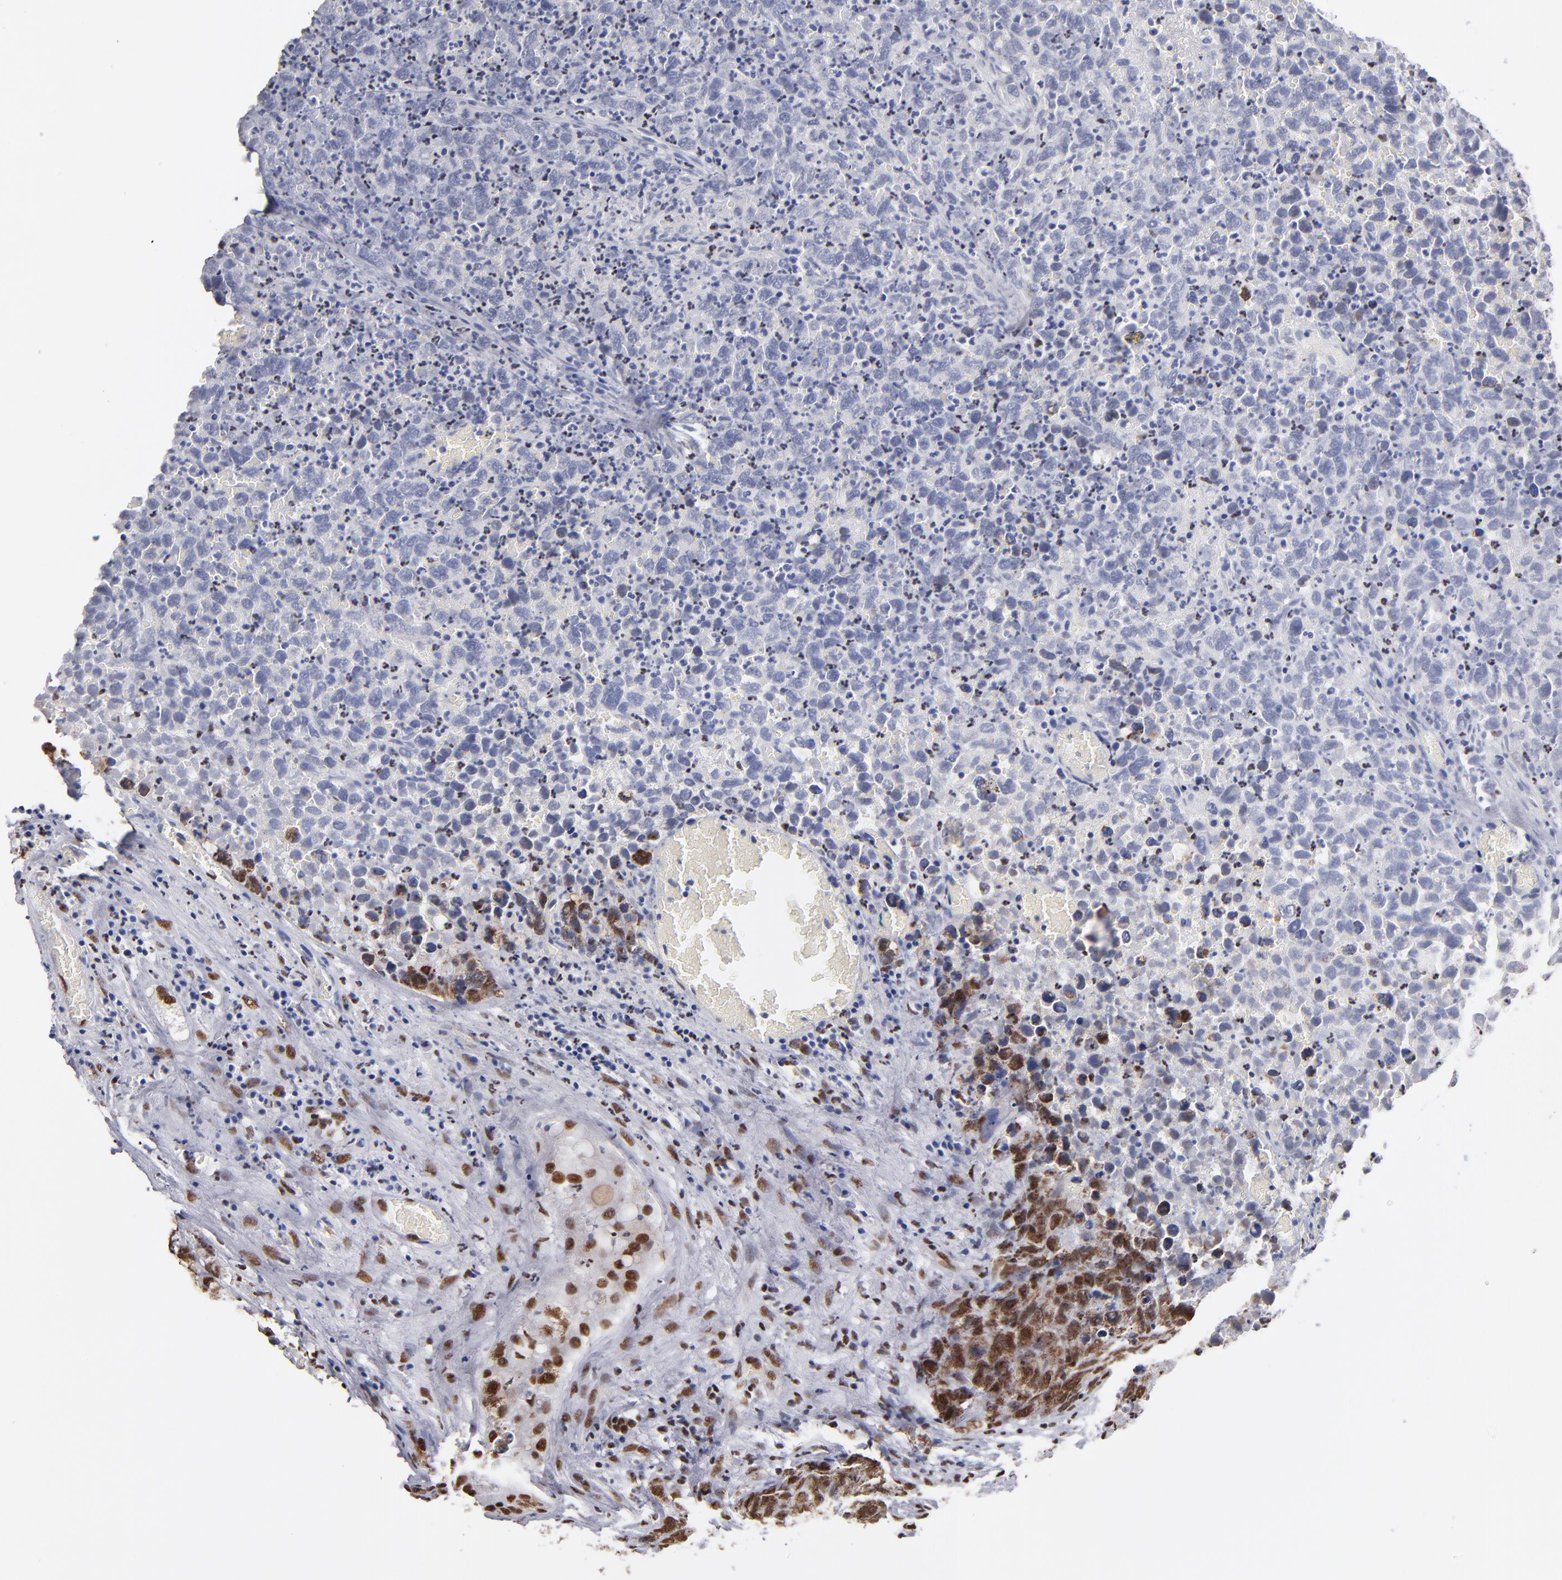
{"staining": {"intensity": "moderate", "quantity": ">75%", "location": "nuclear"}, "tissue": "testis cancer", "cell_type": "Tumor cells", "image_type": "cancer", "snomed": [{"axis": "morphology", "description": "Carcinoma, Embryonal, NOS"}, {"axis": "topography", "description": "Testis"}], "caption": "This is an image of immunohistochemistry staining of testis embryonal carcinoma, which shows moderate expression in the nuclear of tumor cells.", "gene": "MN1", "patient": {"sex": "male", "age": 31}}